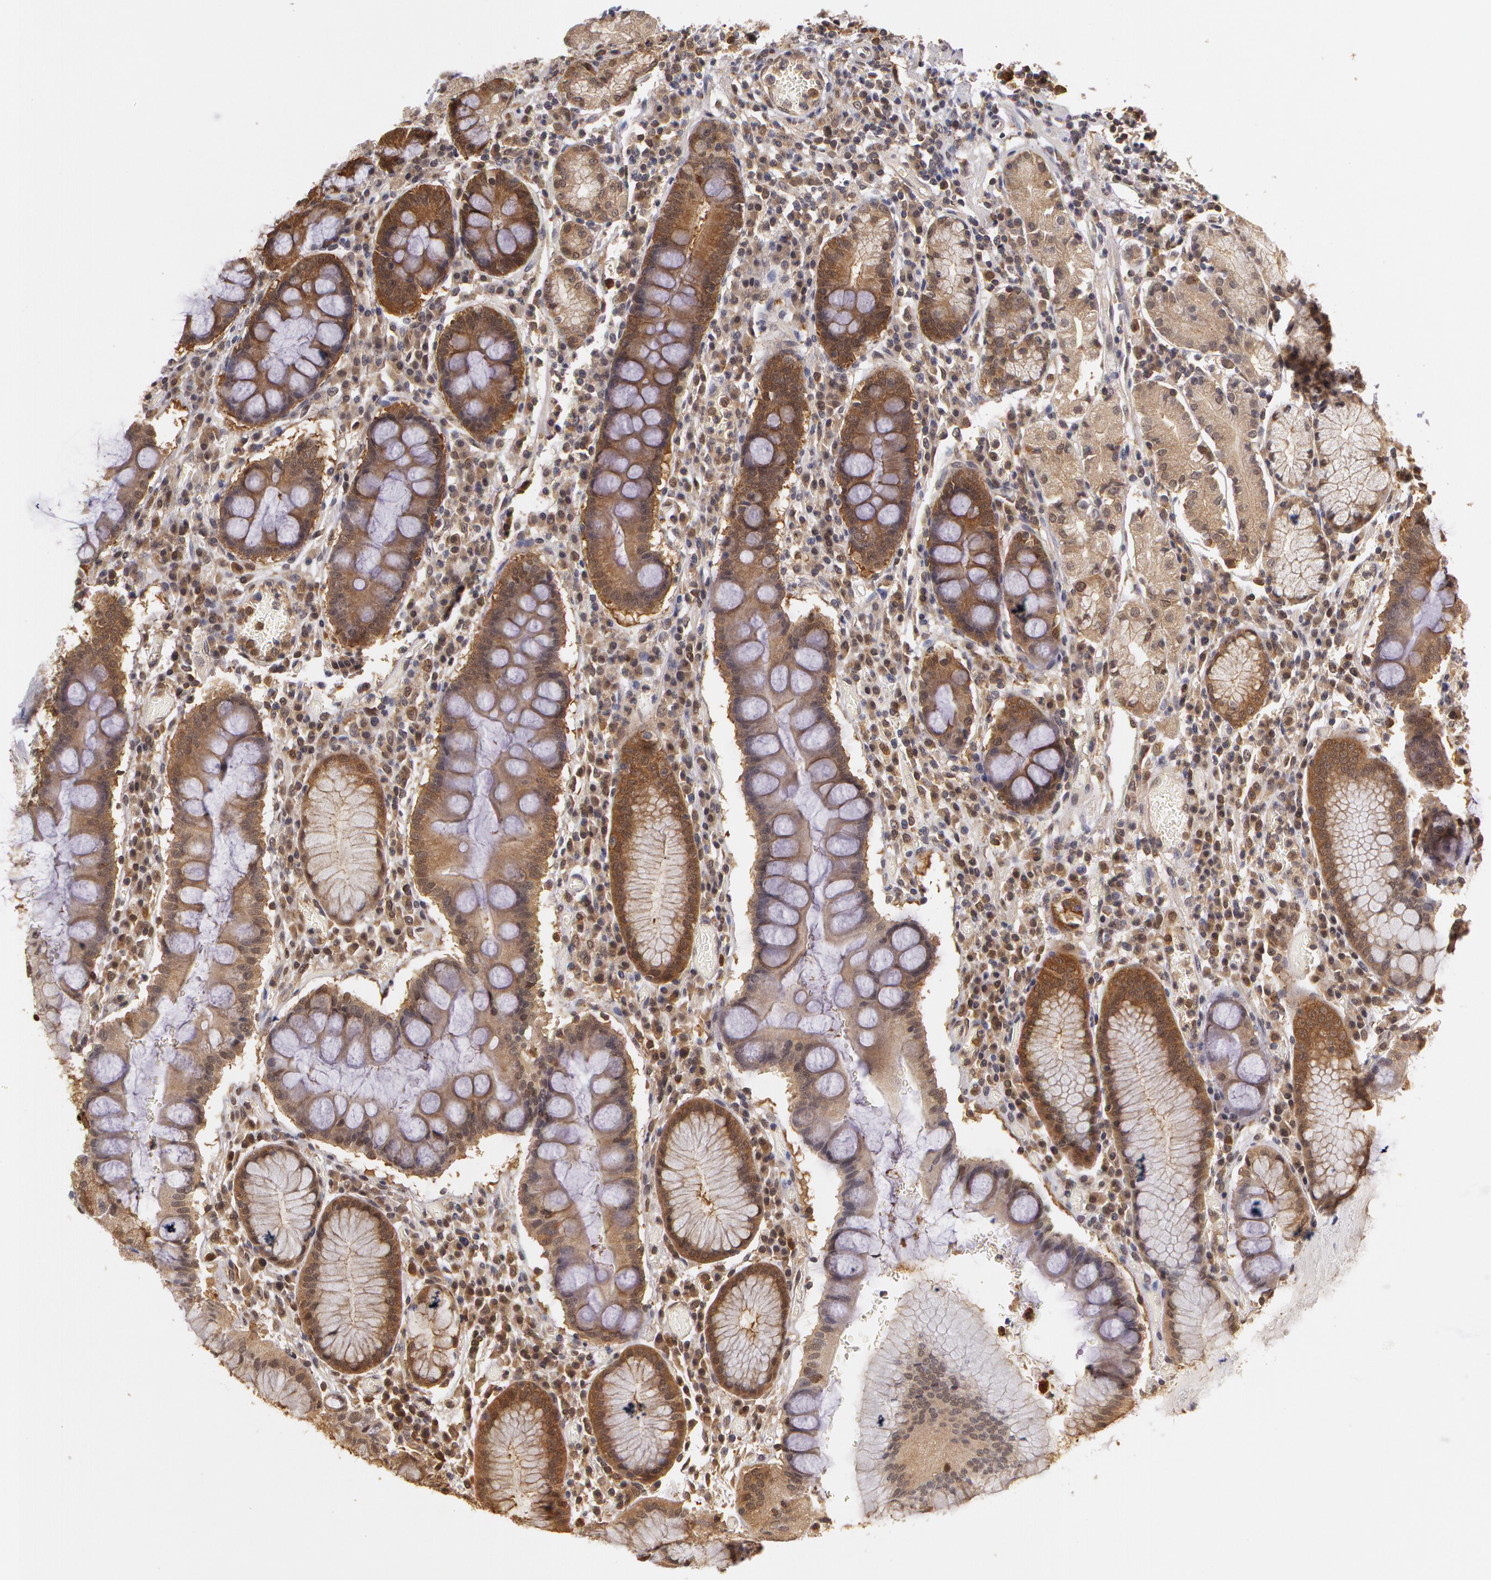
{"staining": {"intensity": "moderate", "quantity": "25%-75%", "location": "cytoplasmic/membranous"}, "tissue": "stomach", "cell_type": "Glandular cells", "image_type": "normal", "snomed": [{"axis": "morphology", "description": "Normal tissue, NOS"}, {"axis": "topography", "description": "Stomach, lower"}], "caption": "Glandular cells exhibit moderate cytoplasmic/membranous positivity in about 25%-75% of cells in unremarkable stomach. Nuclei are stained in blue.", "gene": "AHSA1", "patient": {"sex": "female", "age": 73}}